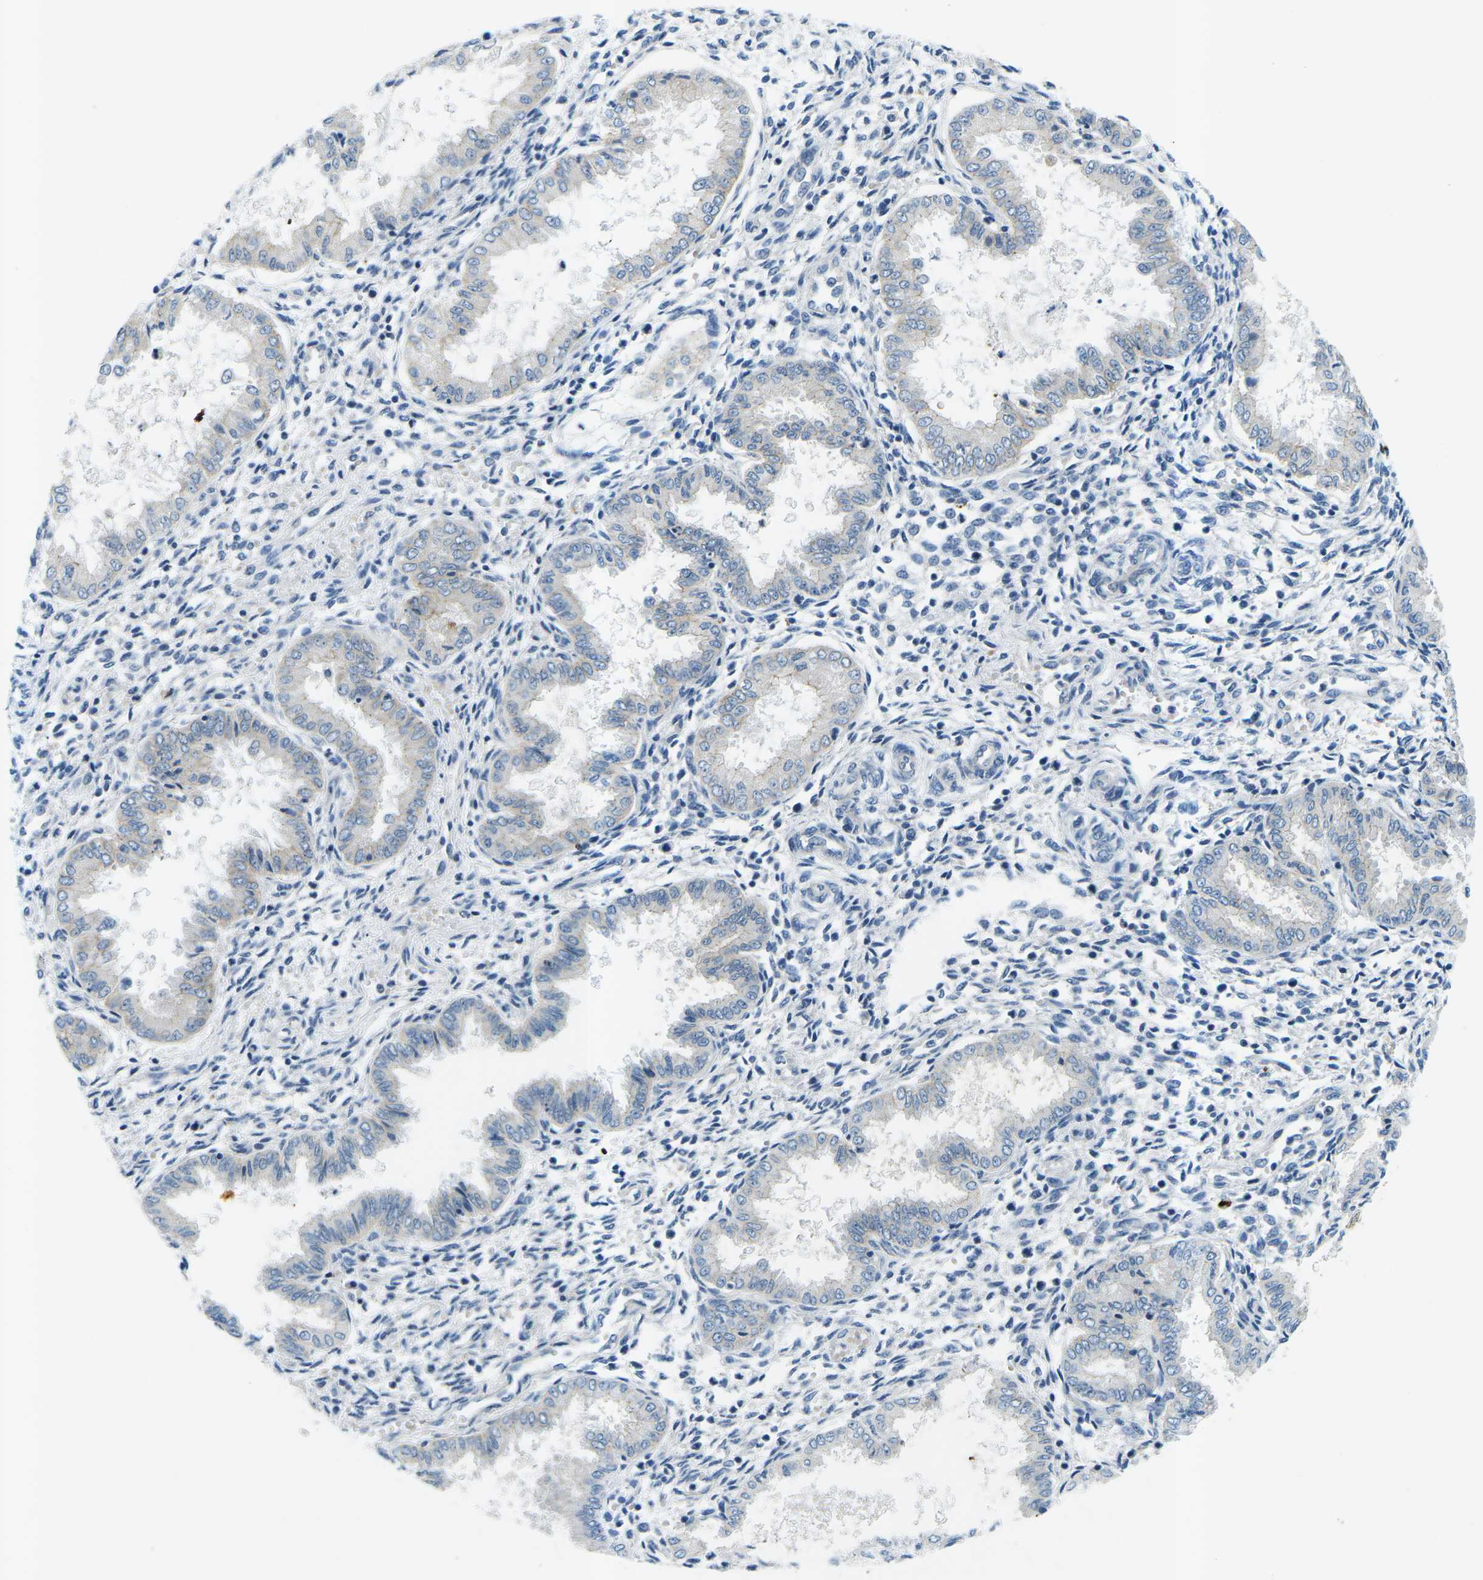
{"staining": {"intensity": "negative", "quantity": "none", "location": "none"}, "tissue": "endometrium", "cell_type": "Cells in endometrial stroma", "image_type": "normal", "snomed": [{"axis": "morphology", "description": "Normal tissue, NOS"}, {"axis": "topography", "description": "Endometrium"}], "caption": "Immunohistochemistry histopathology image of unremarkable endometrium: endometrium stained with DAB (3,3'-diaminobenzidine) displays no significant protein expression in cells in endometrial stroma.", "gene": "CTNND1", "patient": {"sex": "female", "age": 33}}